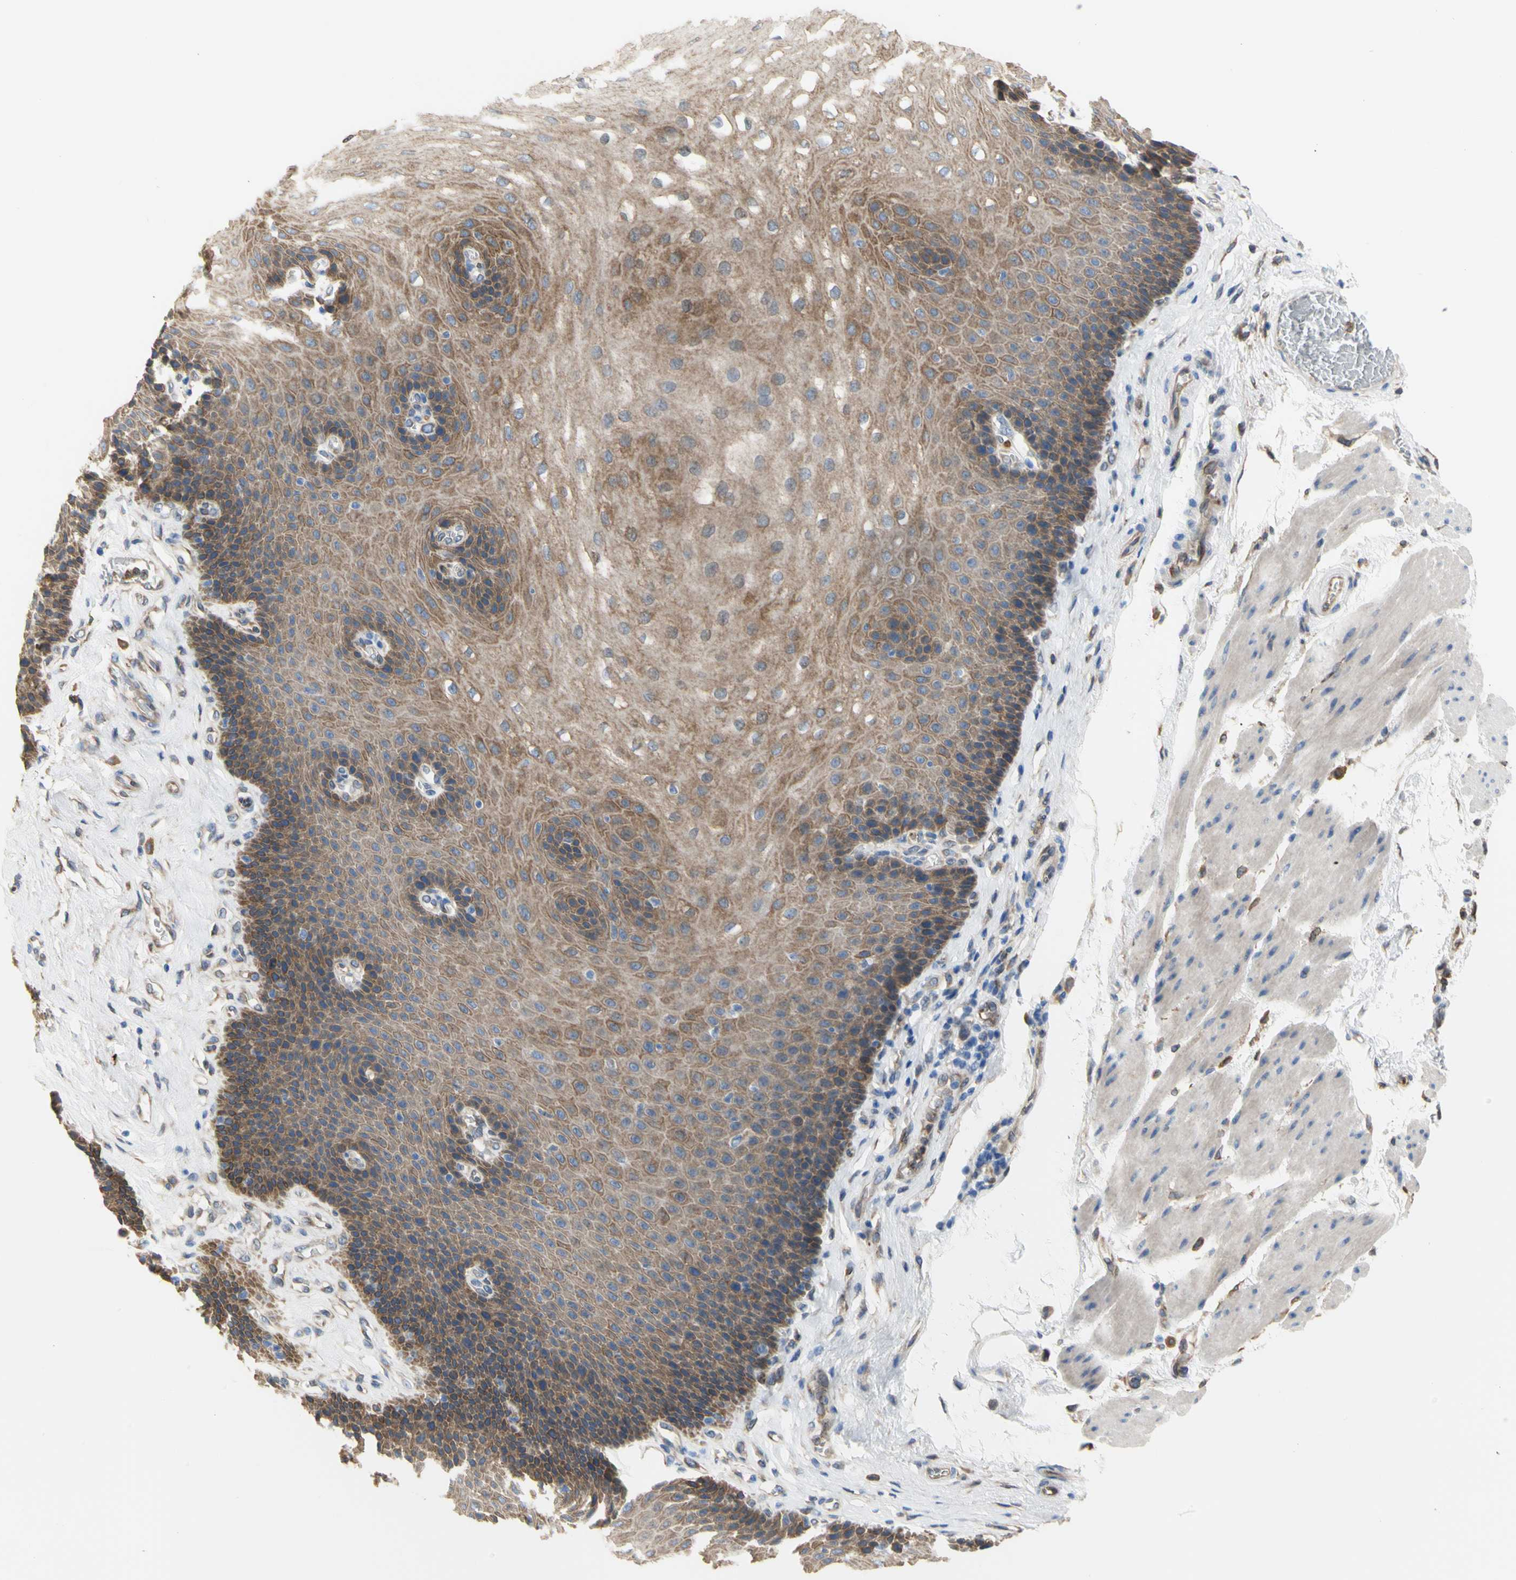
{"staining": {"intensity": "moderate", "quantity": ">75%", "location": "cytoplasmic/membranous"}, "tissue": "esophagus", "cell_type": "Squamous epithelial cells", "image_type": "normal", "snomed": [{"axis": "morphology", "description": "Normal tissue, NOS"}, {"axis": "topography", "description": "Esophagus"}], "caption": "IHC of normal human esophagus demonstrates medium levels of moderate cytoplasmic/membranous positivity in about >75% of squamous epithelial cells. Nuclei are stained in blue.", "gene": "ERLIN1", "patient": {"sex": "female", "age": 72}}